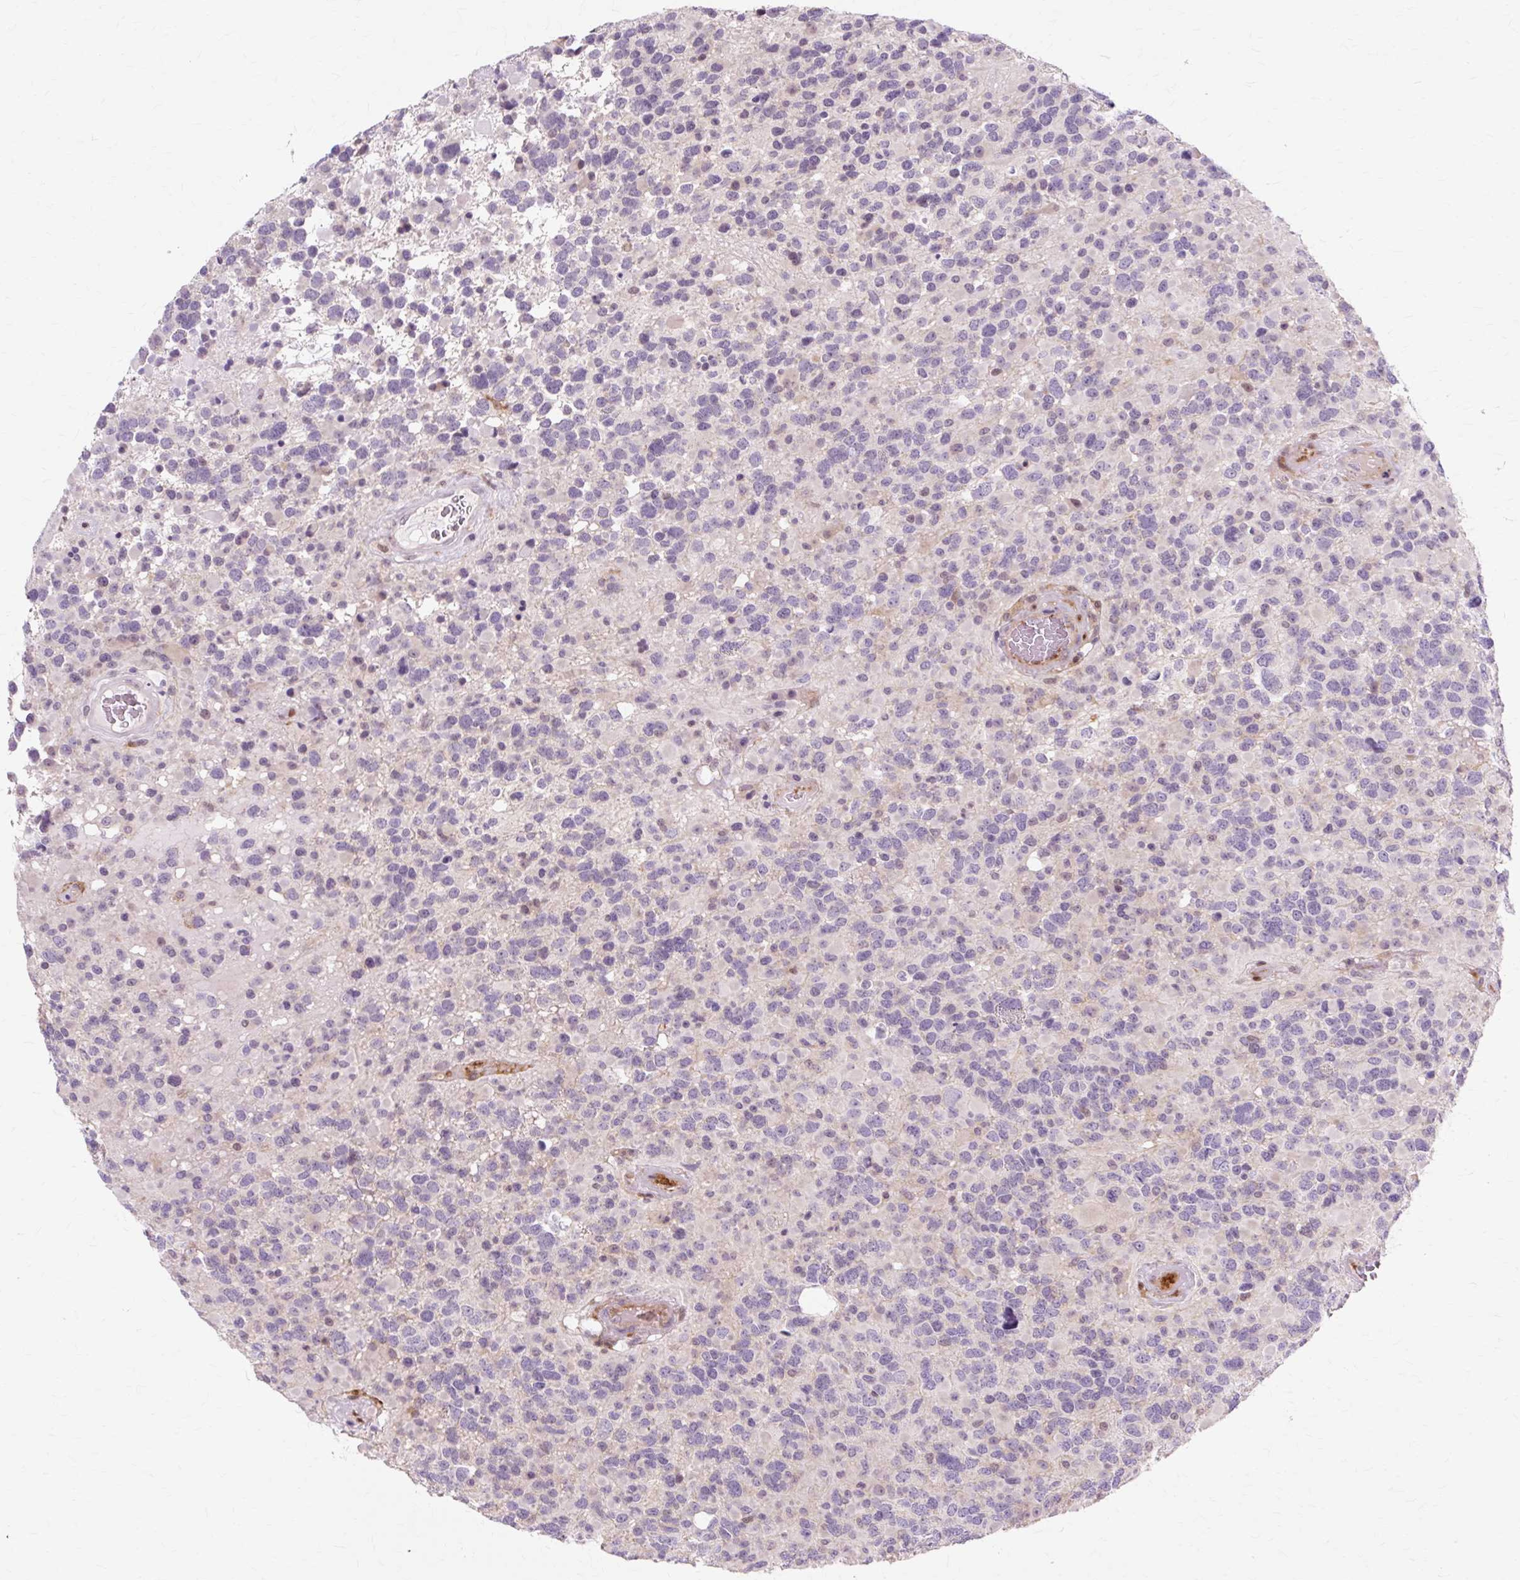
{"staining": {"intensity": "negative", "quantity": "none", "location": "none"}, "tissue": "glioma", "cell_type": "Tumor cells", "image_type": "cancer", "snomed": [{"axis": "morphology", "description": "Glioma, malignant, High grade"}, {"axis": "topography", "description": "Brain"}], "caption": "Immunohistochemical staining of high-grade glioma (malignant) shows no significant expression in tumor cells. (DAB immunohistochemistry (IHC) with hematoxylin counter stain).", "gene": "ZNF35", "patient": {"sex": "female", "age": 40}}